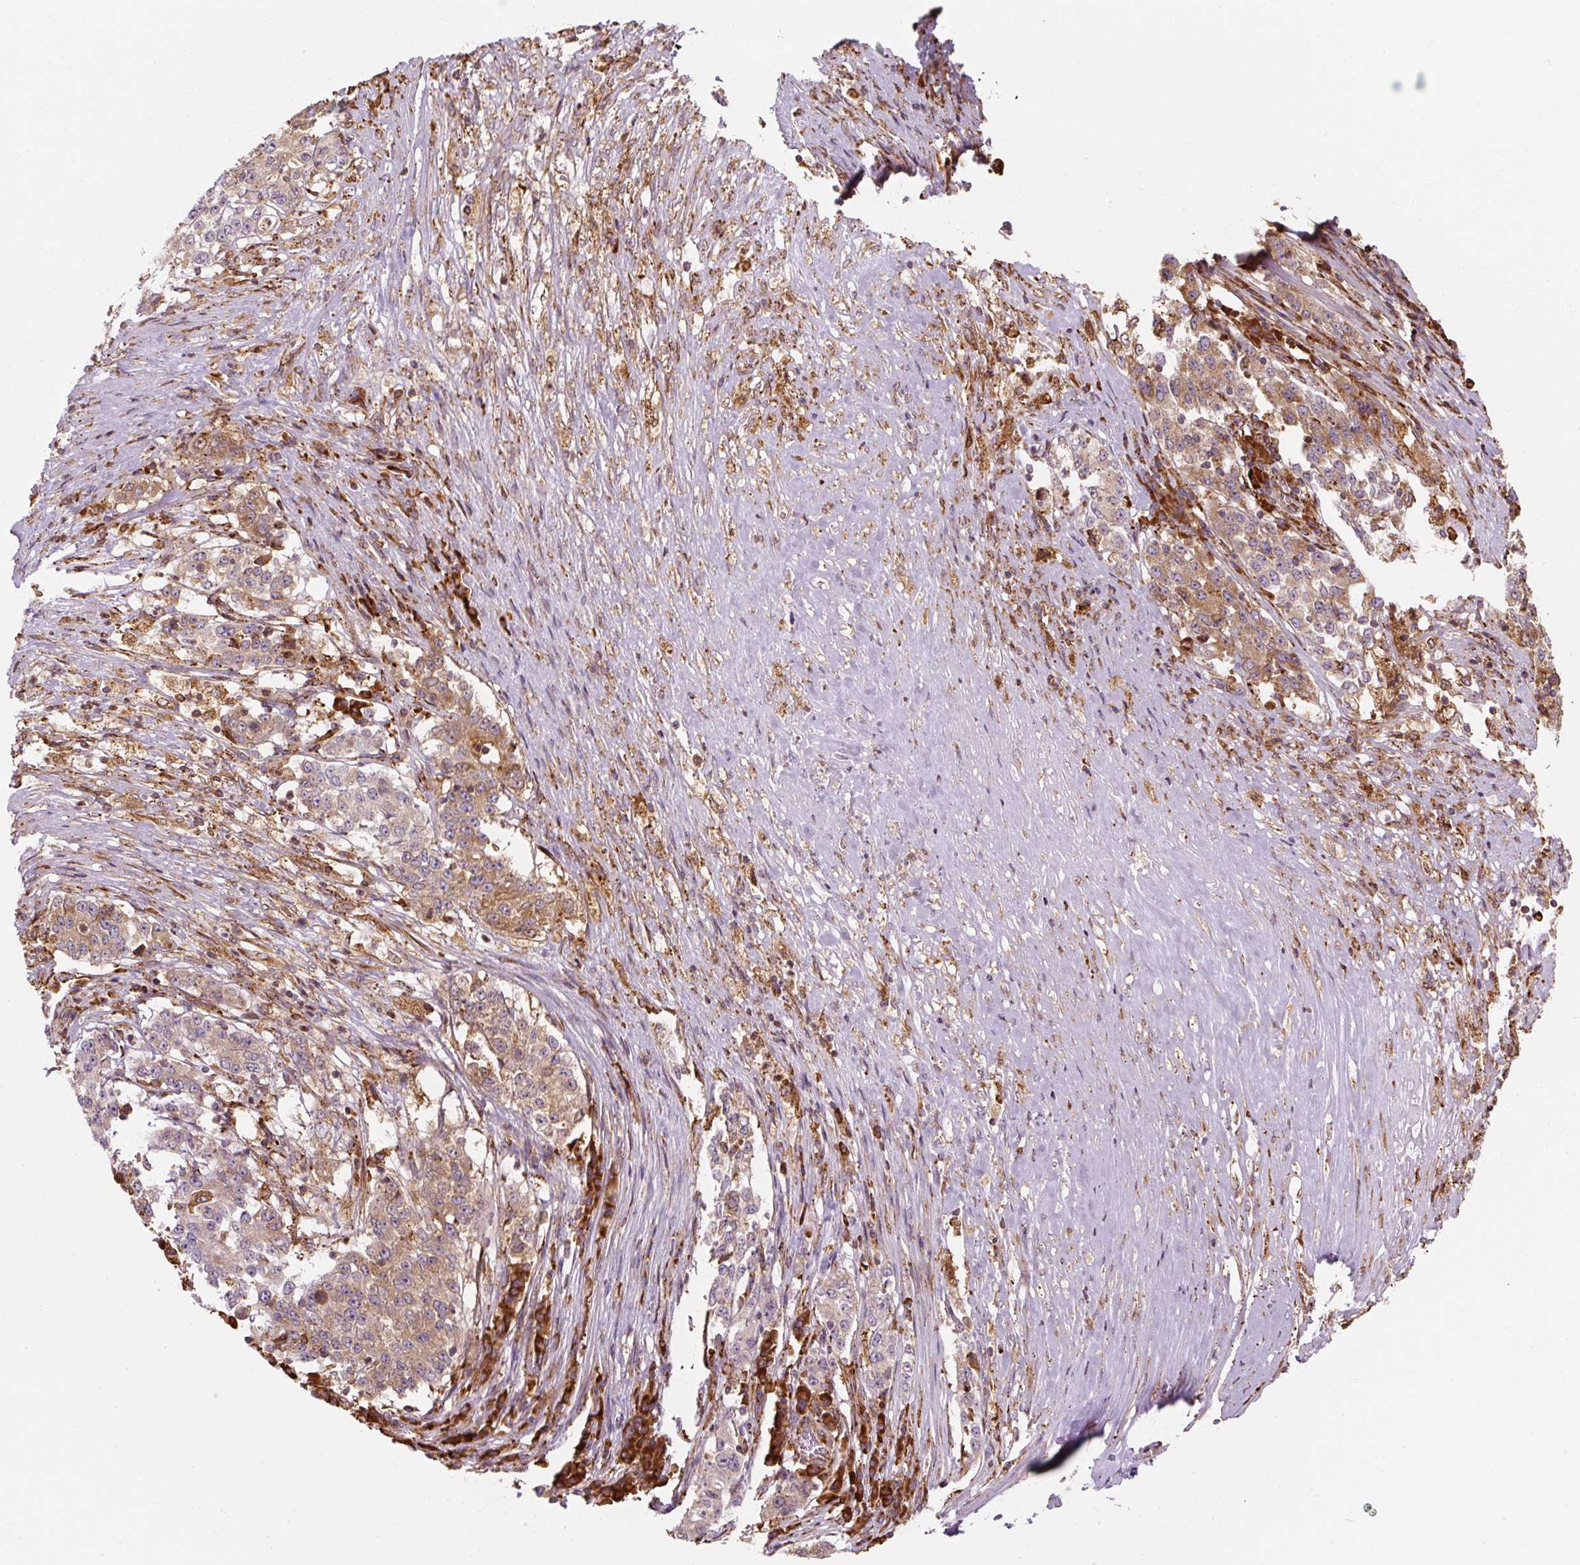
{"staining": {"intensity": "moderate", "quantity": ">75%", "location": "cytoplasmic/membranous"}, "tissue": "stomach cancer", "cell_type": "Tumor cells", "image_type": "cancer", "snomed": [{"axis": "morphology", "description": "Adenocarcinoma, NOS"}, {"axis": "topography", "description": "Stomach"}], "caption": "There is medium levels of moderate cytoplasmic/membranous staining in tumor cells of stomach cancer (adenocarcinoma), as demonstrated by immunohistochemical staining (brown color).", "gene": "PRKCSH", "patient": {"sex": "male", "age": 59}}